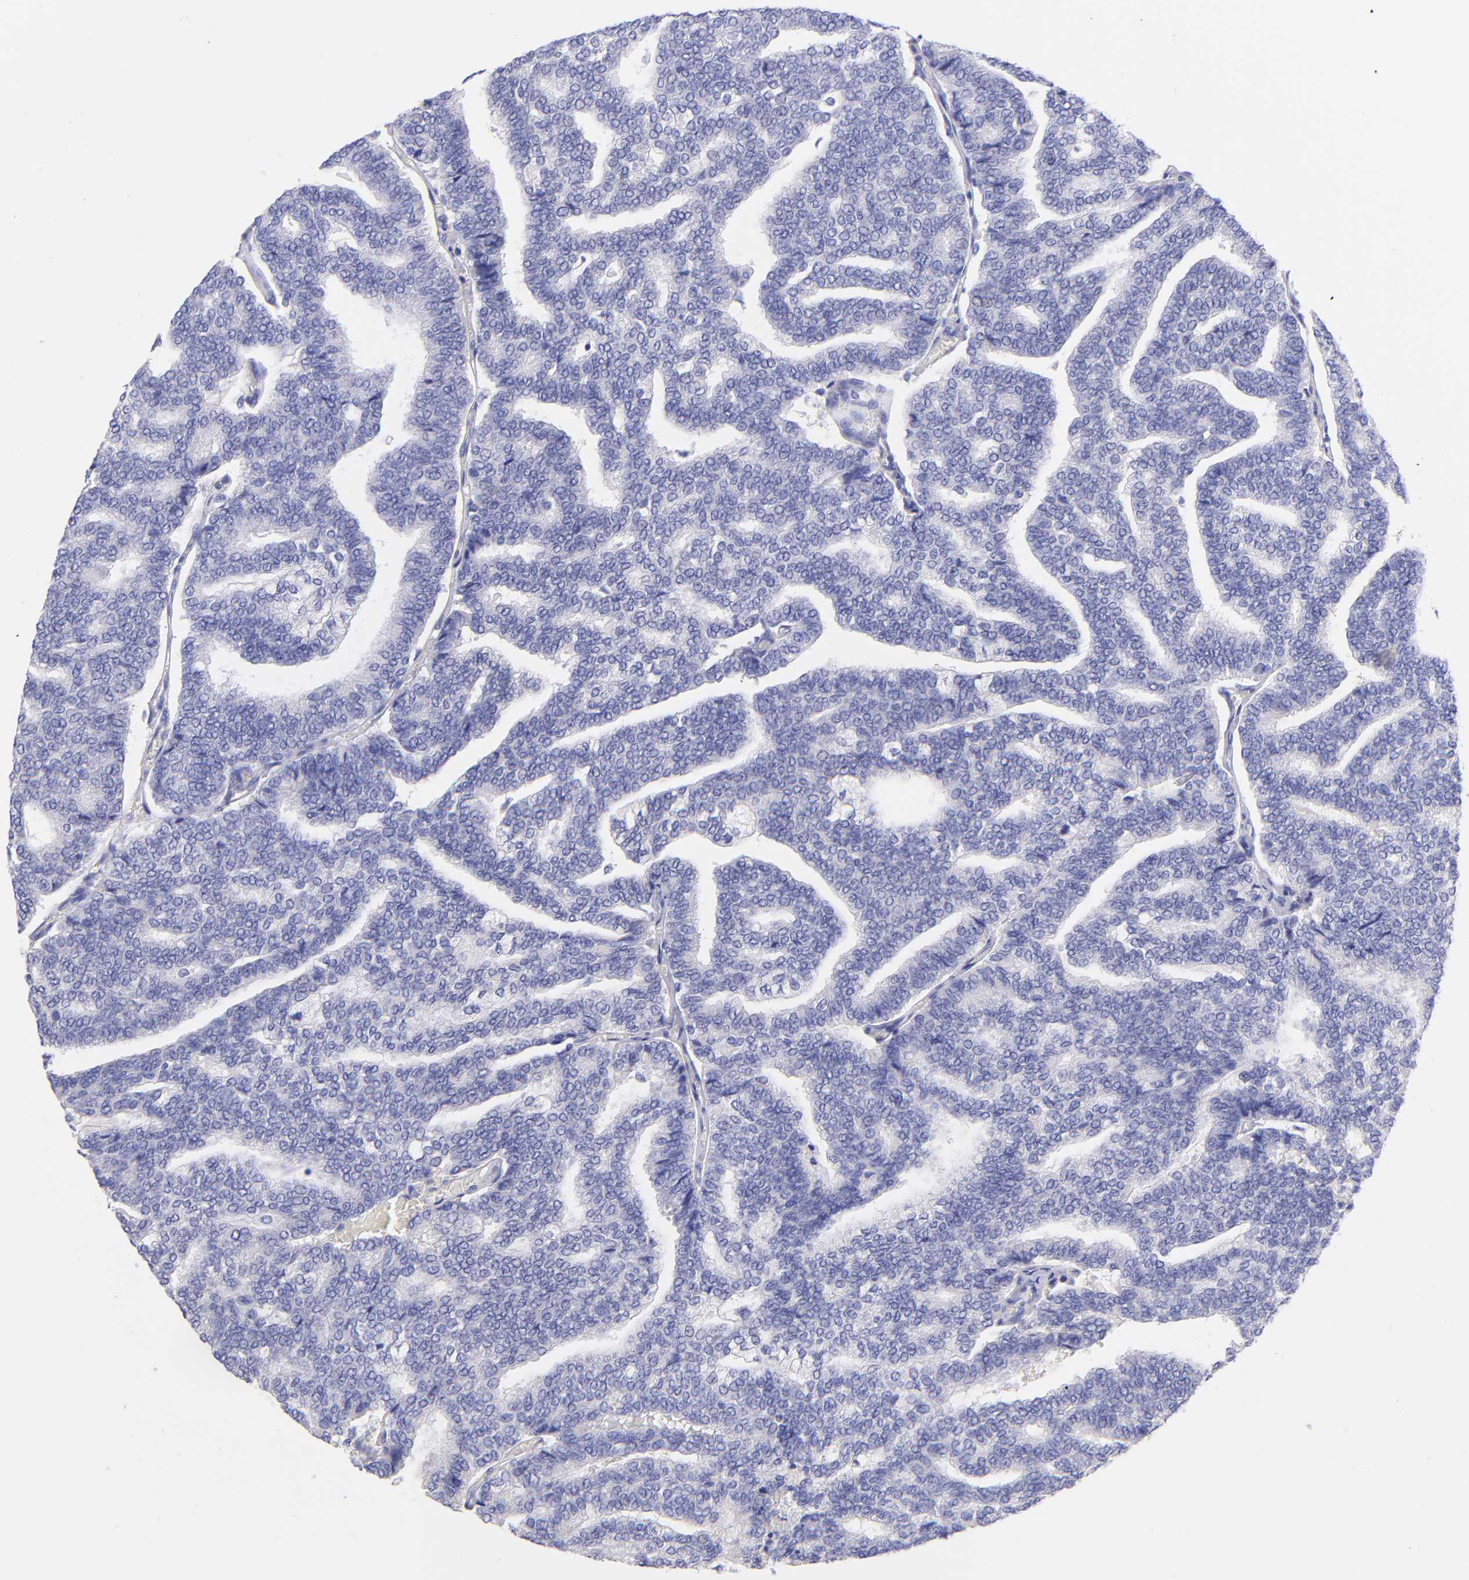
{"staining": {"intensity": "negative", "quantity": "none", "location": "none"}, "tissue": "thyroid cancer", "cell_type": "Tumor cells", "image_type": "cancer", "snomed": [{"axis": "morphology", "description": "Papillary adenocarcinoma, NOS"}, {"axis": "topography", "description": "Thyroid gland"}], "caption": "Protein analysis of thyroid papillary adenocarcinoma reveals no significant staining in tumor cells. The staining was performed using DAB to visualize the protein expression in brown, while the nuclei were stained in blue with hematoxylin (Magnification: 20x).", "gene": "RAB3B", "patient": {"sex": "female", "age": 35}}